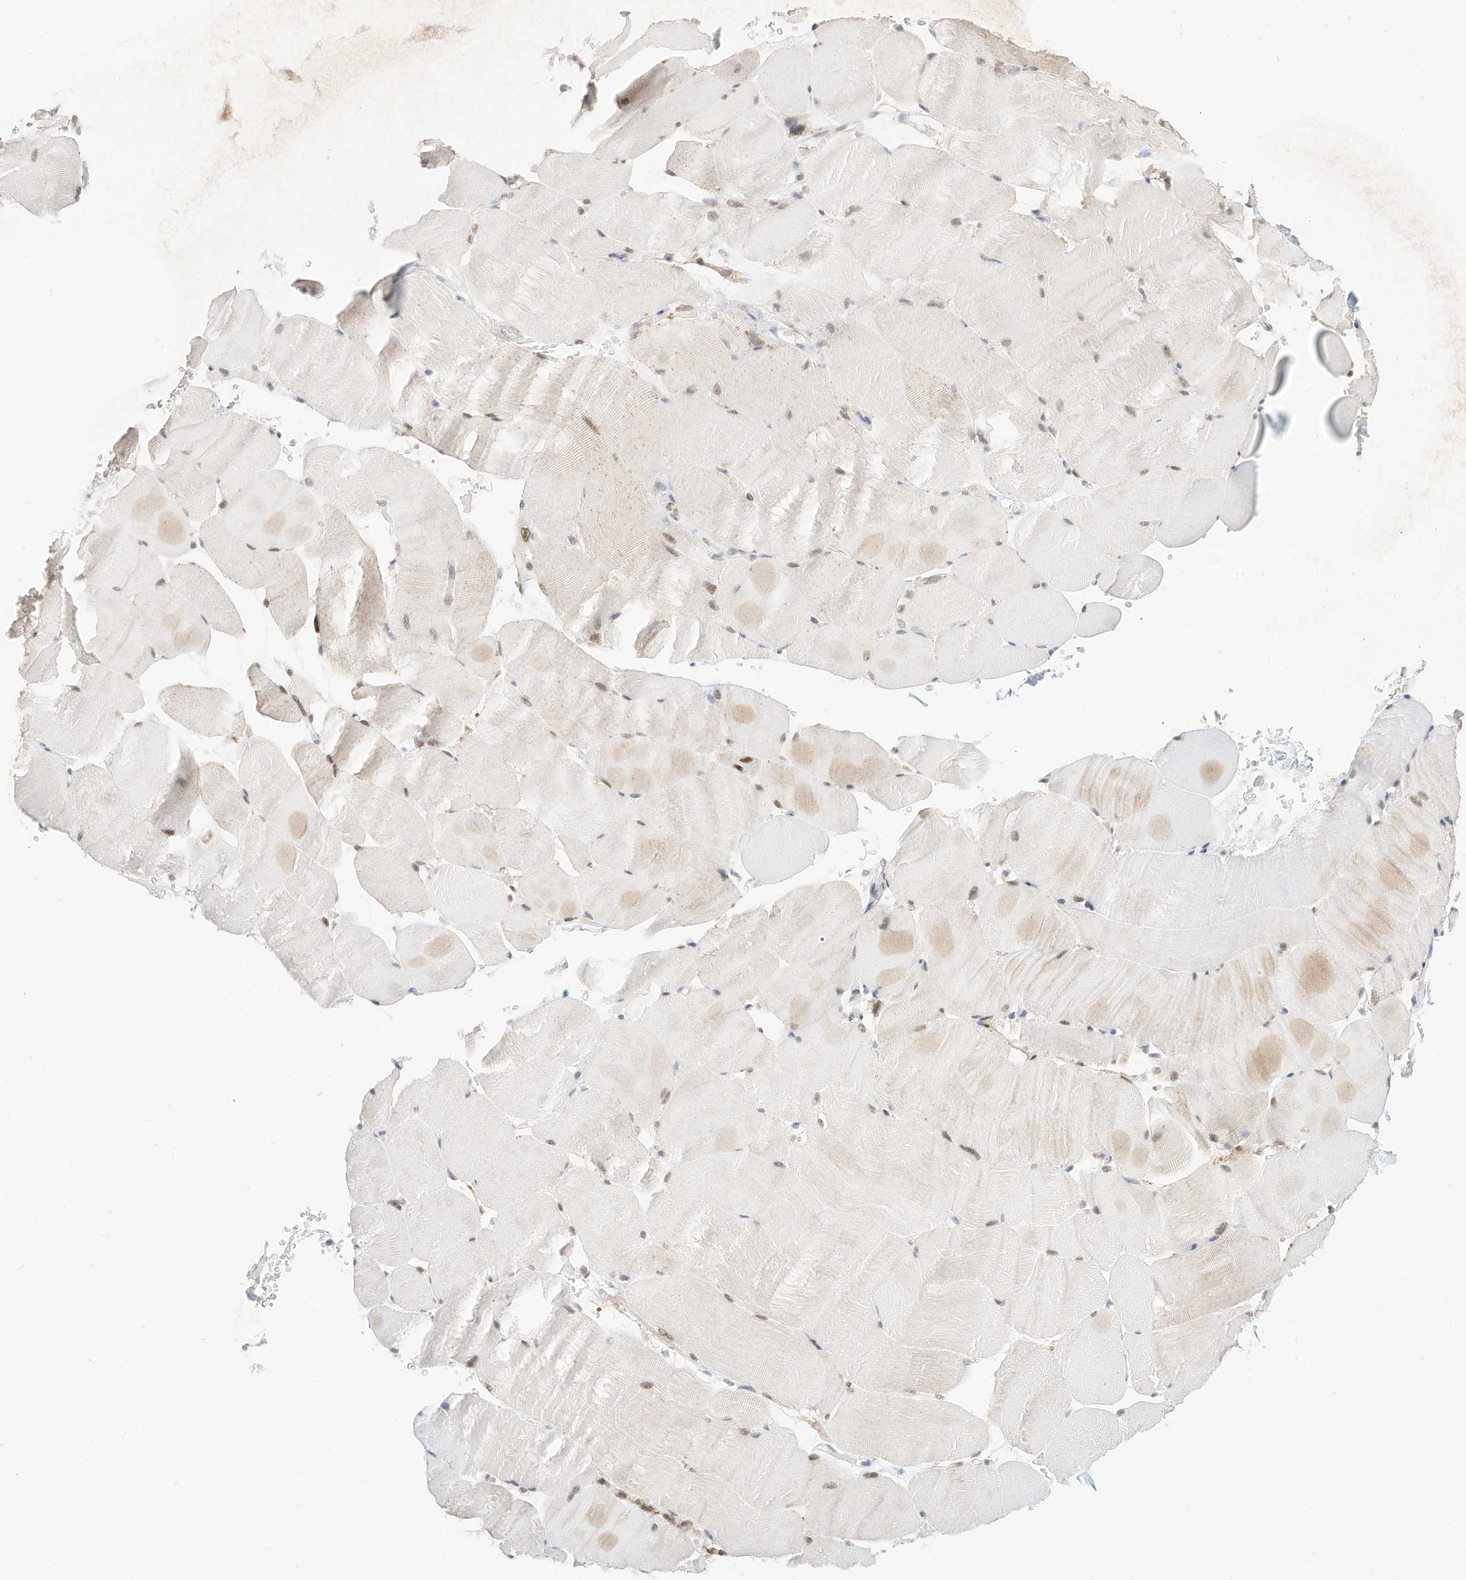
{"staining": {"intensity": "weak", "quantity": "<25%", "location": "nuclear"}, "tissue": "skeletal muscle", "cell_type": "Myocytes", "image_type": "normal", "snomed": [{"axis": "morphology", "description": "Normal tissue, NOS"}, {"axis": "topography", "description": "Skeletal muscle"}, {"axis": "topography", "description": "Parathyroid gland"}], "caption": "Immunohistochemical staining of benign skeletal muscle displays no significant staining in myocytes.", "gene": "OGT", "patient": {"sex": "female", "age": 37}}